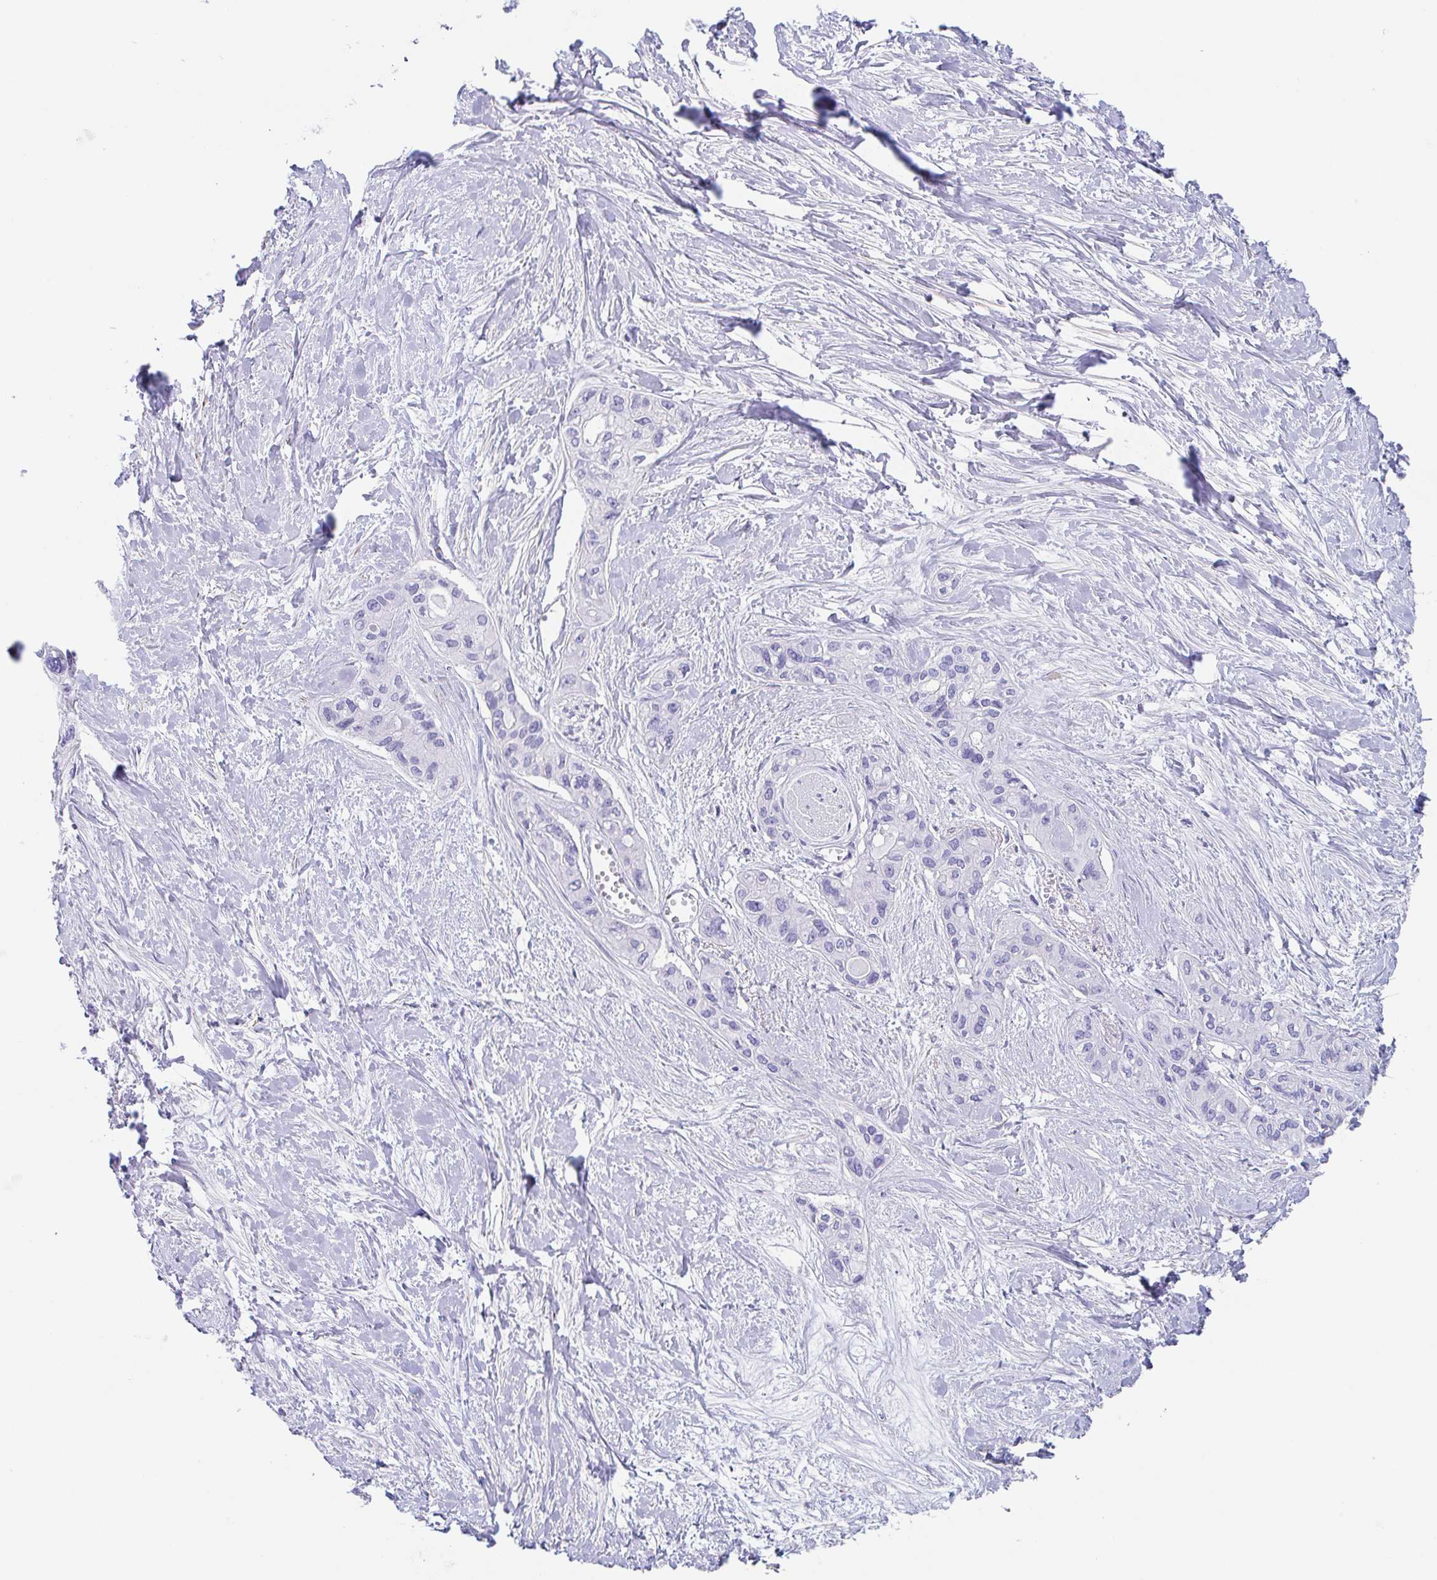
{"staining": {"intensity": "negative", "quantity": "none", "location": "none"}, "tissue": "pancreatic cancer", "cell_type": "Tumor cells", "image_type": "cancer", "snomed": [{"axis": "morphology", "description": "Adenocarcinoma, NOS"}, {"axis": "topography", "description": "Pancreas"}], "caption": "DAB (3,3'-diaminobenzidine) immunohistochemical staining of human adenocarcinoma (pancreatic) reveals no significant positivity in tumor cells.", "gene": "TAS2R41", "patient": {"sex": "female", "age": 50}}